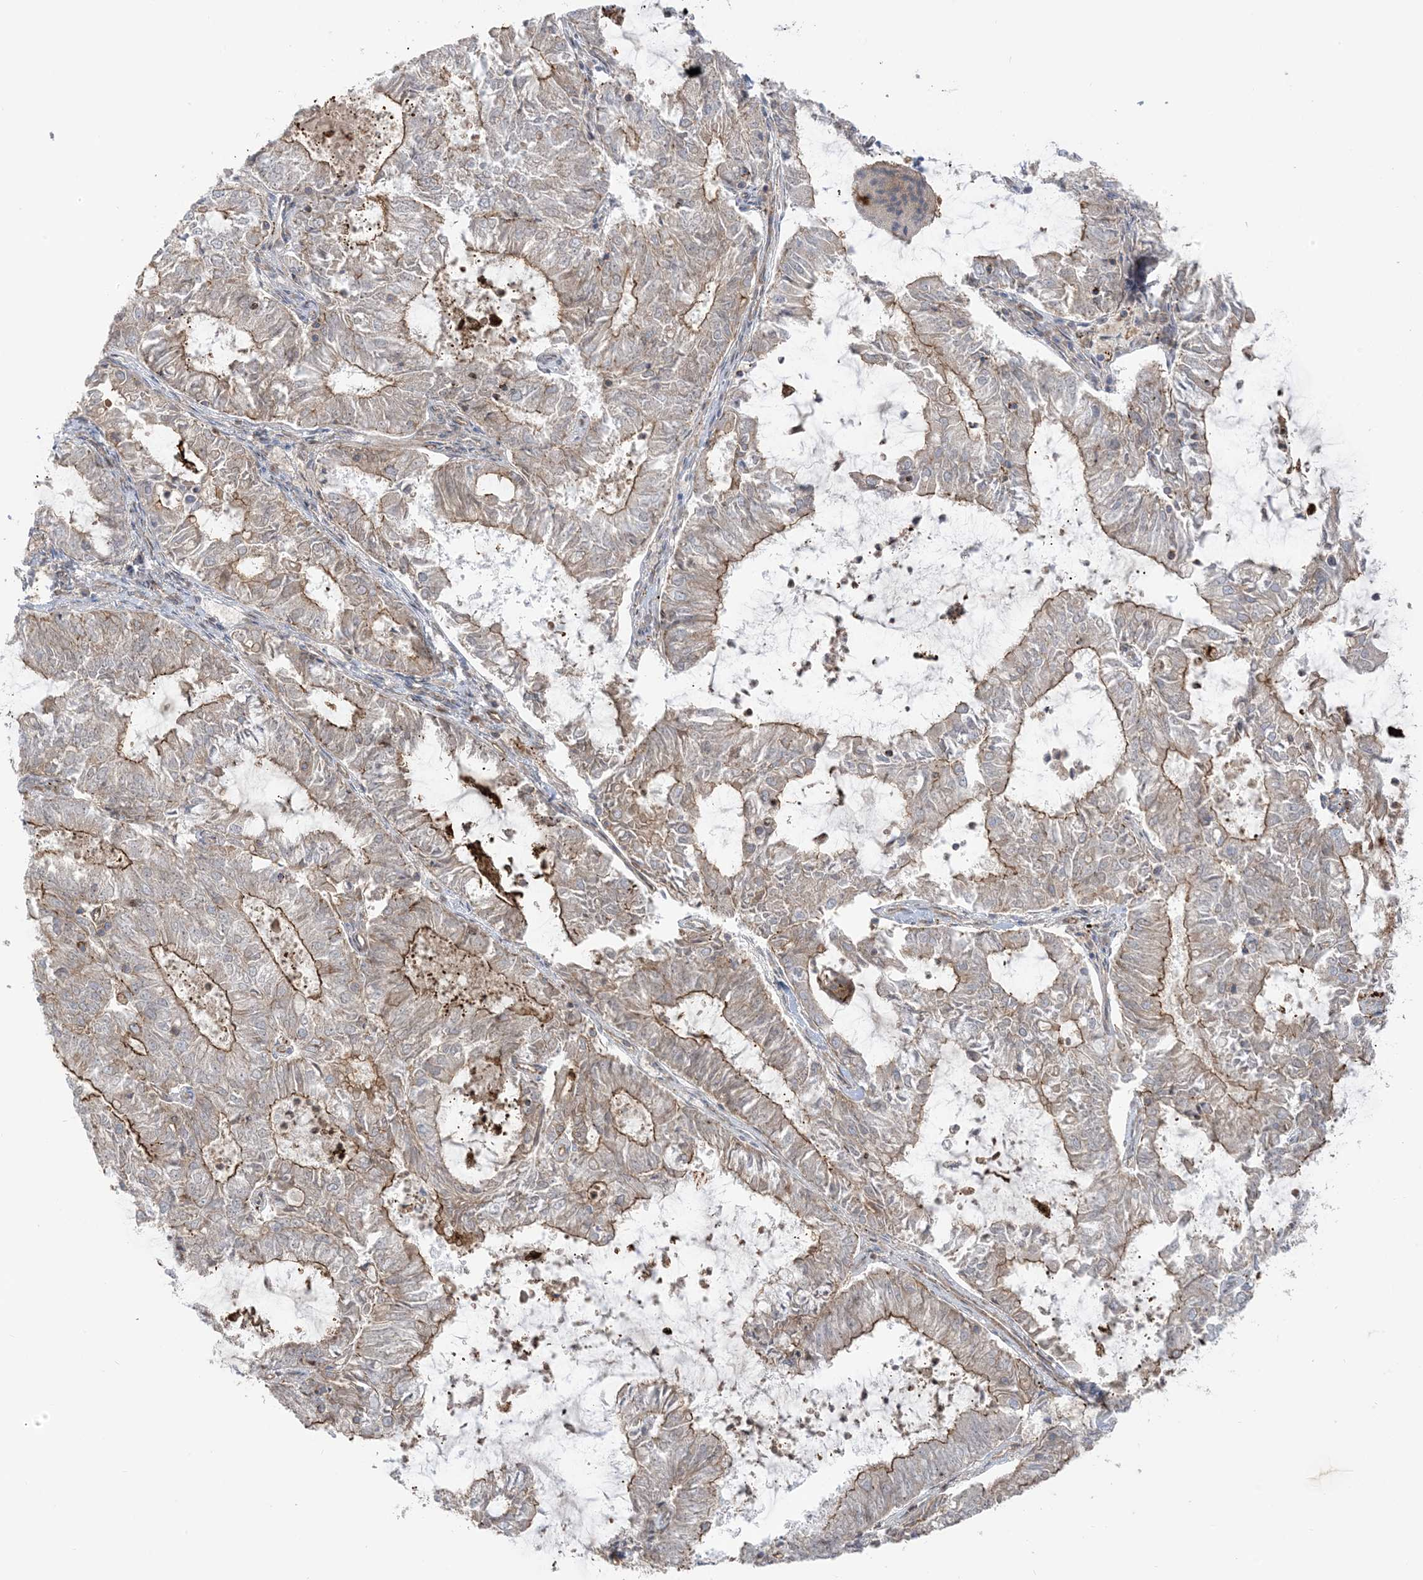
{"staining": {"intensity": "moderate", "quantity": "25%-75%", "location": "cytoplasmic/membranous"}, "tissue": "endometrial cancer", "cell_type": "Tumor cells", "image_type": "cancer", "snomed": [{"axis": "morphology", "description": "Adenocarcinoma, NOS"}, {"axis": "topography", "description": "Endometrium"}], "caption": "A micrograph of endometrial adenocarcinoma stained for a protein displays moderate cytoplasmic/membranous brown staining in tumor cells.", "gene": "ICMT", "patient": {"sex": "female", "age": 57}}